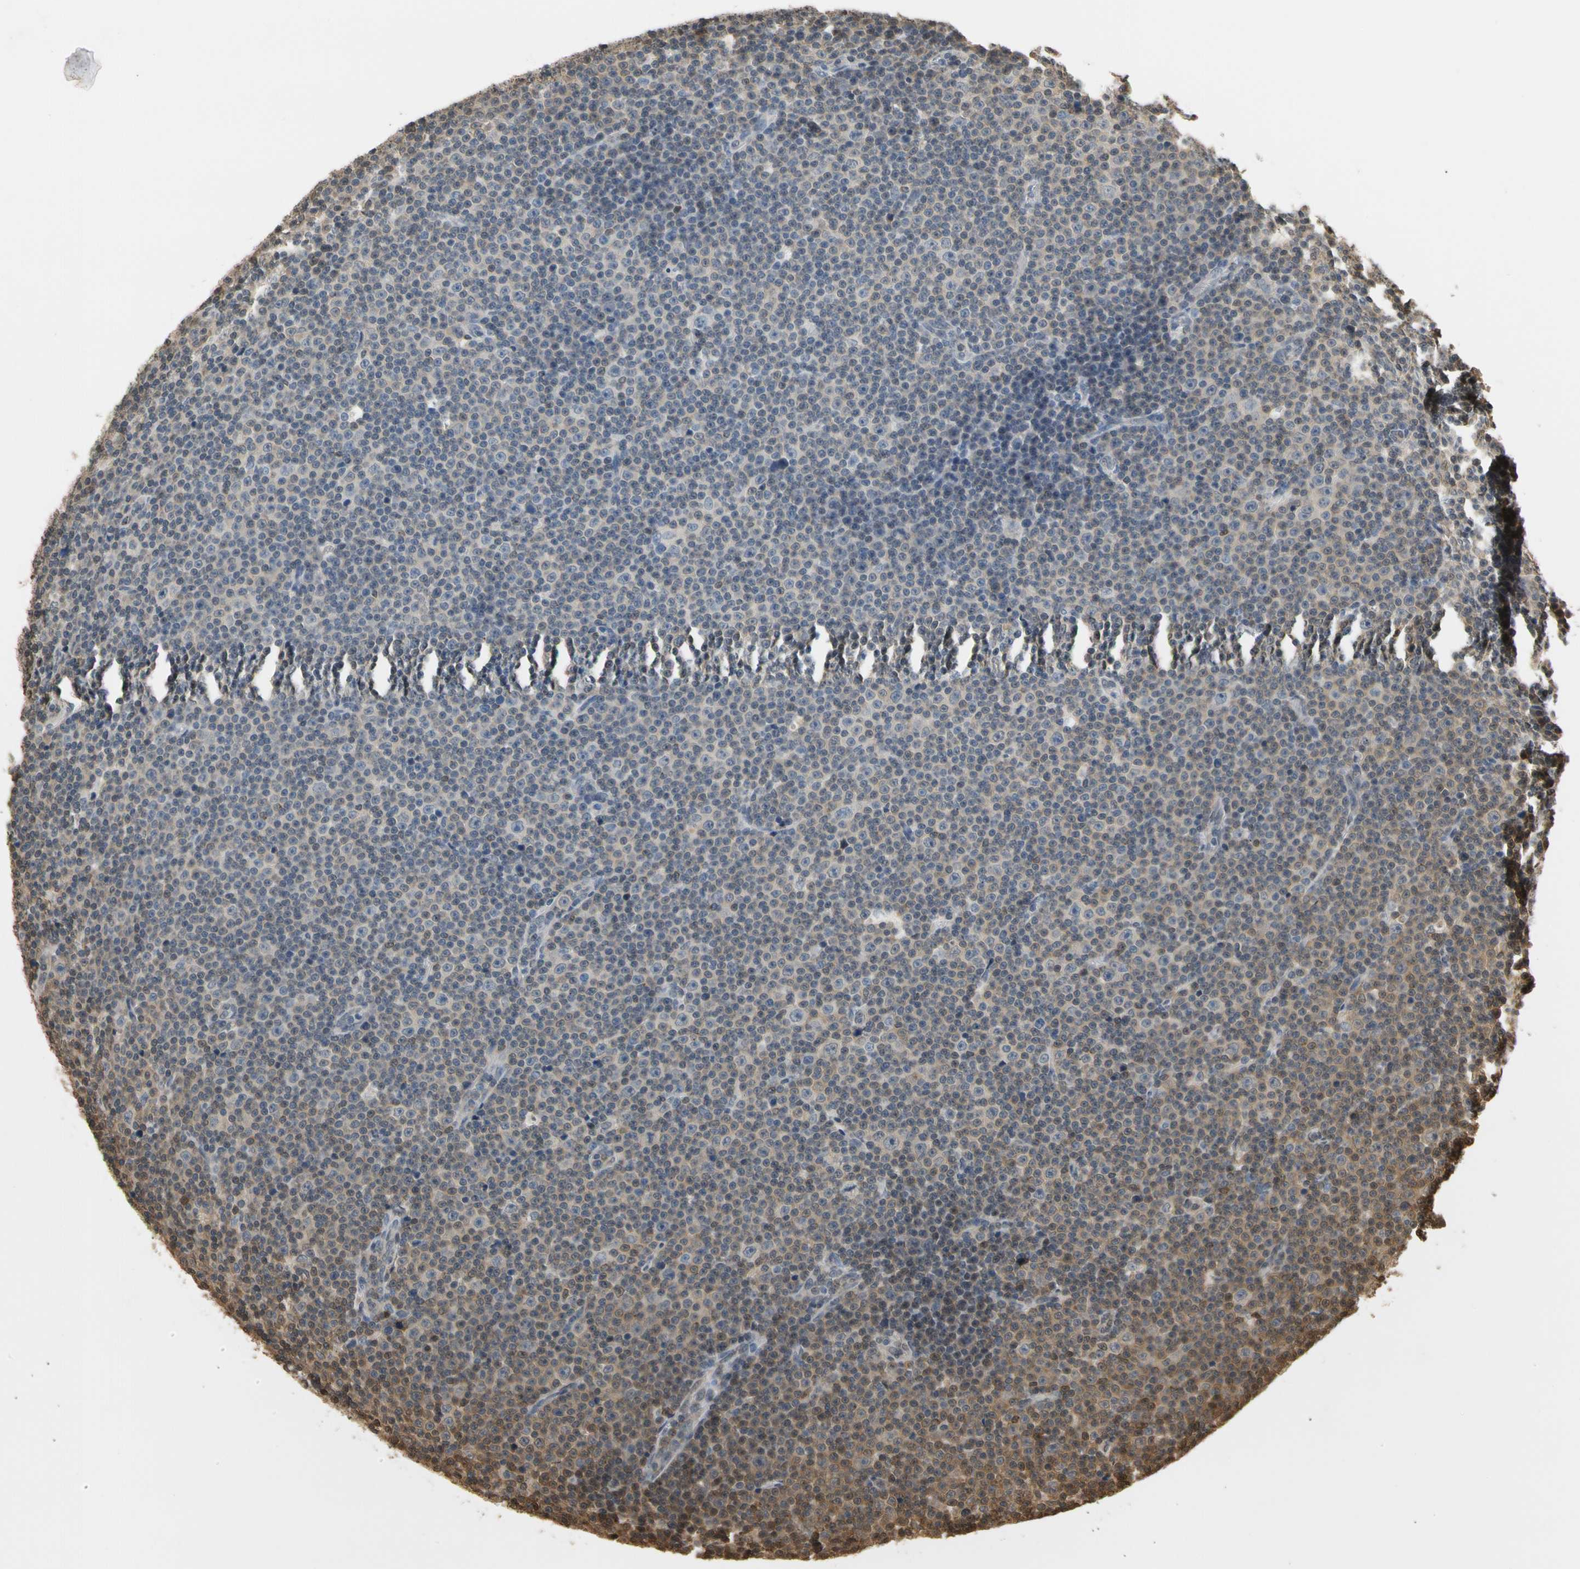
{"staining": {"intensity": "weak", "quantity": ">75%", "location": "cytoplasmic/membranous"}, "tissue": "lymphoma", "cell_type": "Tumor cells", "image_type": "cancer", "snomed": [{"axis": "morphology", "description": "Malignant lymphoma, non-Hodgkin's type, Low grade"}, {"axis": "topography", "description": "Lymph node"}], "caption": "Tumor cells show low levels of weak cytoplasmic/membranous positivity in approximately >75% of cells in low-grade malignant lymphoma, non-Hodgkin's type.", "gene": "SOD1", "patient": {"sex": "female", "age": 67}}